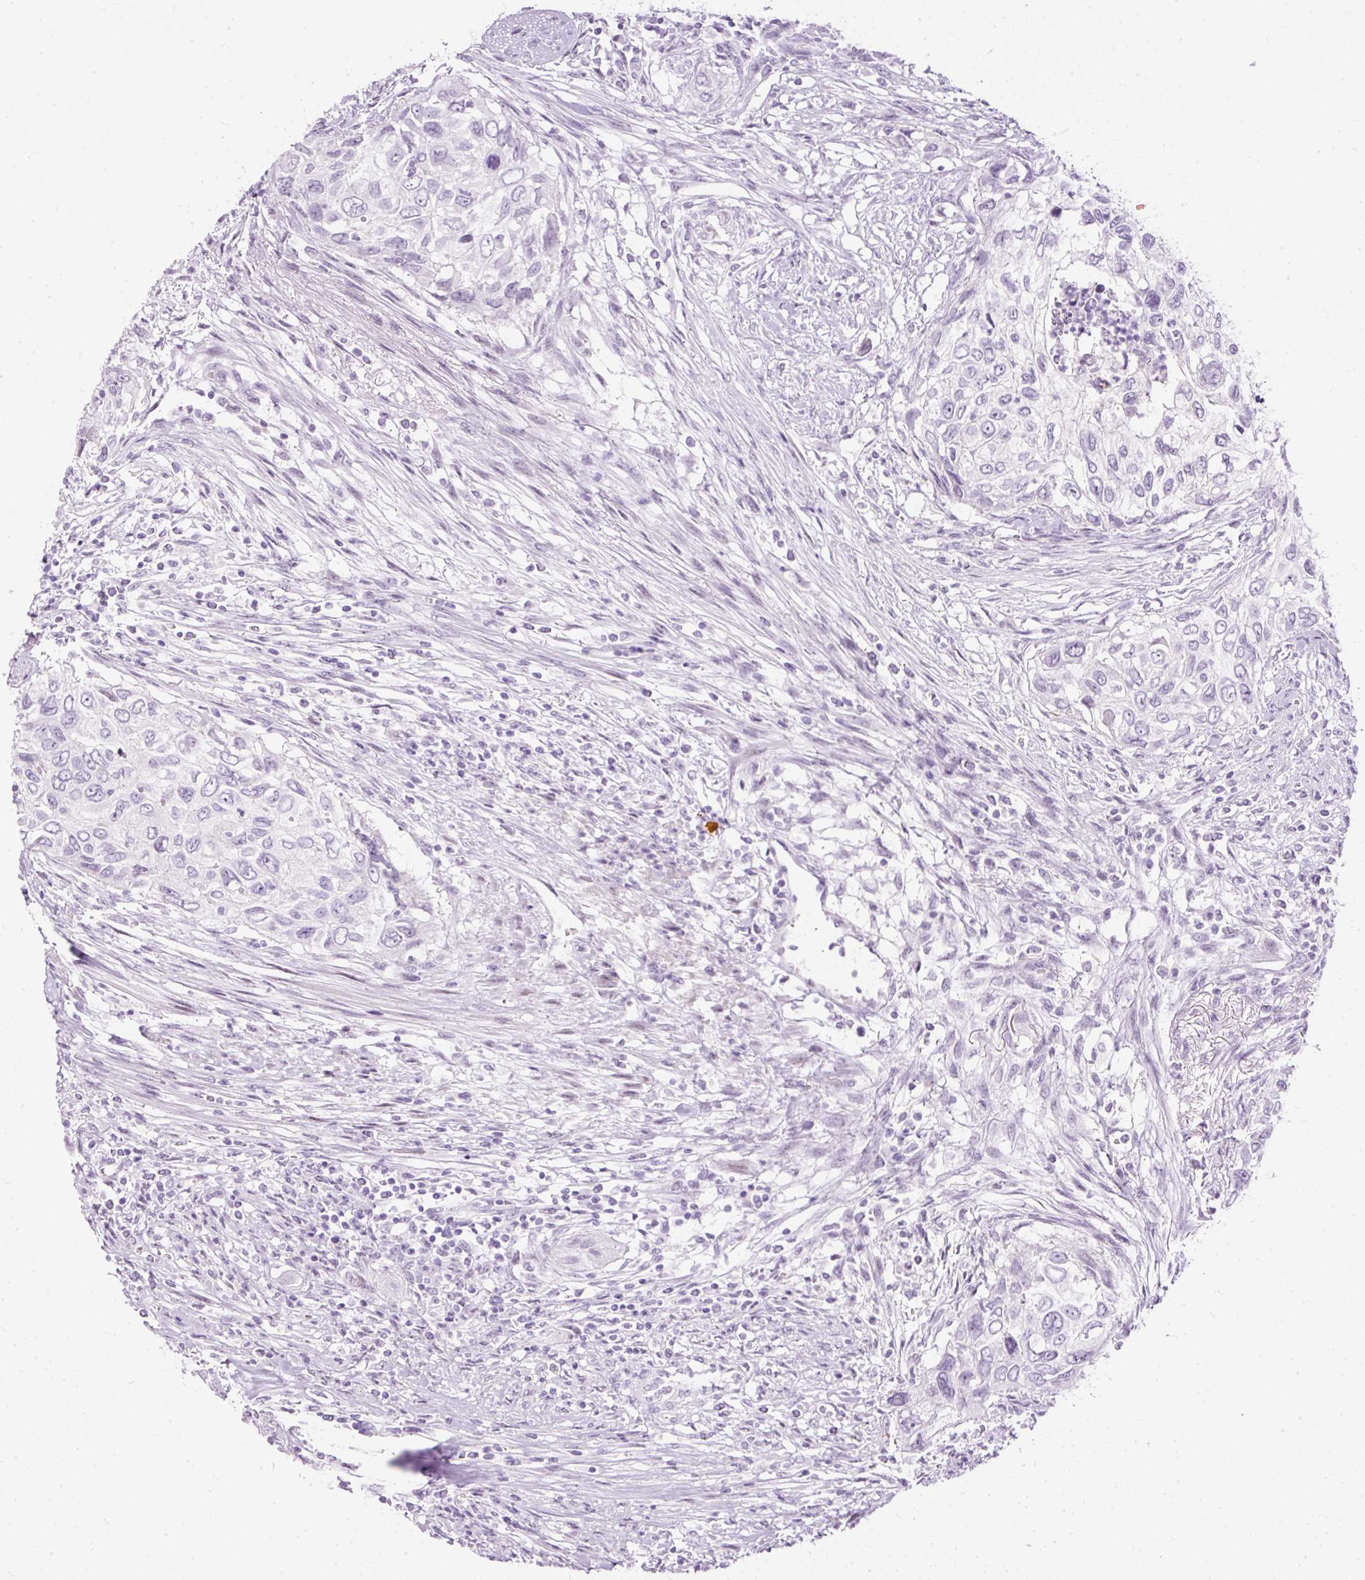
{"staining": {"intensity": "negative", "quantity": "none", "location": "none"}, "tissue": "urothelial cancer", "cell_type": "Tumor cells", "image_type": "cancer", "snomed": [{"axis": "morphology", "description": "Urothelial carcinoma, High grade"}, {"axis": "topography", "description": "Urinary bladder"}], "caption": "Immunohistochemistry histopathology image of human high-grade urothelial carcinoma stained for a protein (brown), which exhibits no expression in tumor cells.", "gene": "PDE6B", "patient": {"sex": "female", "age": 60}}